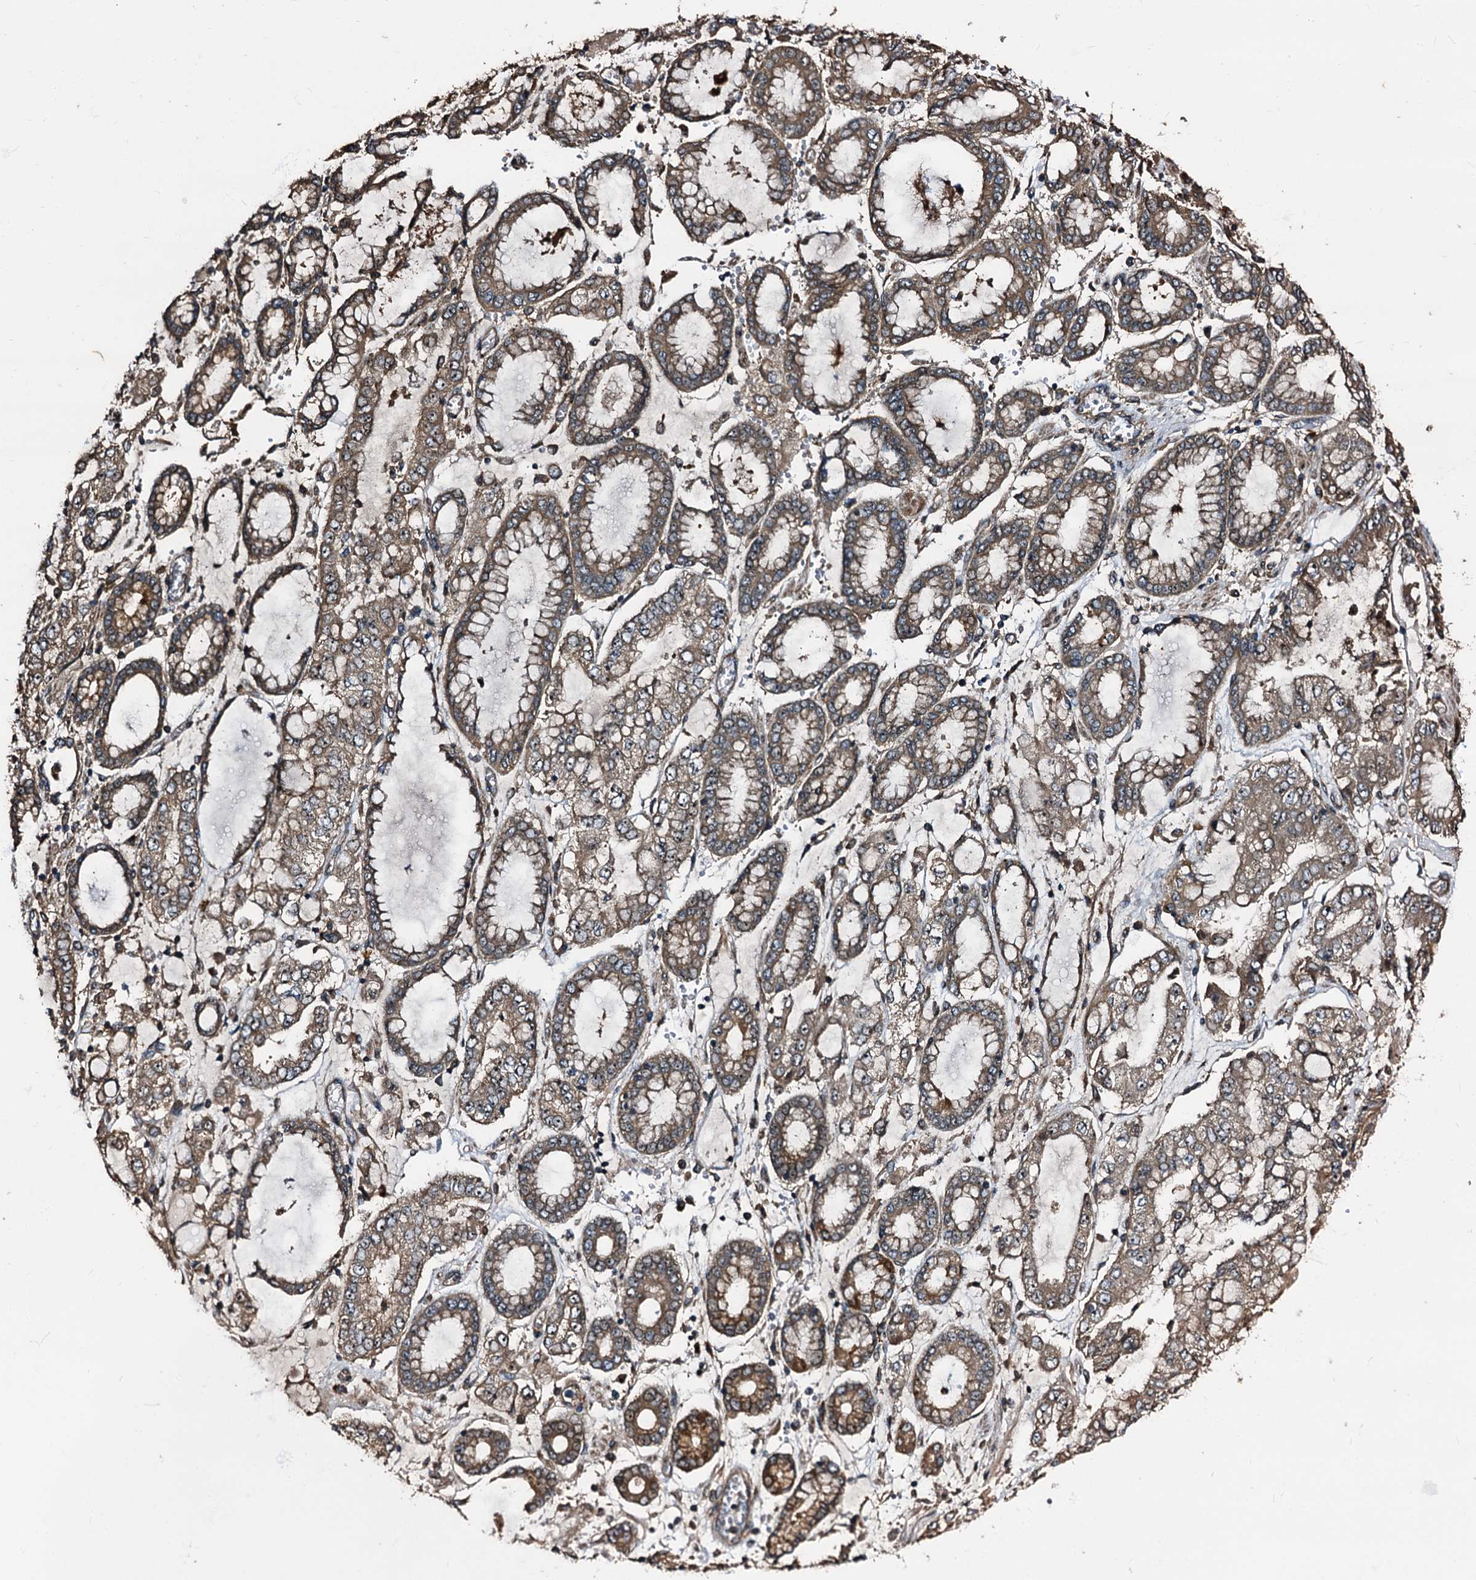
{"staining": {"intensity": "moderate", "quantity": ">75%", "location": "cytoplasmic/membranous"}, "tissue": "stomach cancer", "cell_type": "Tumor cells", "image_type": "cancer", "snomed": [{"axis": "morphology", "description": "Adenocarcinoma, NOS"}, {"axis": "topography", "description": "Stomach"}], "caption": "This micrograph shows IHC staining of stomach cancer, with medium moderate cytoplasmic/membranous staining in approximately >75% of tumor cells.", "gene": "PEX5", "patient": {"sex": "male", "age": 76}}